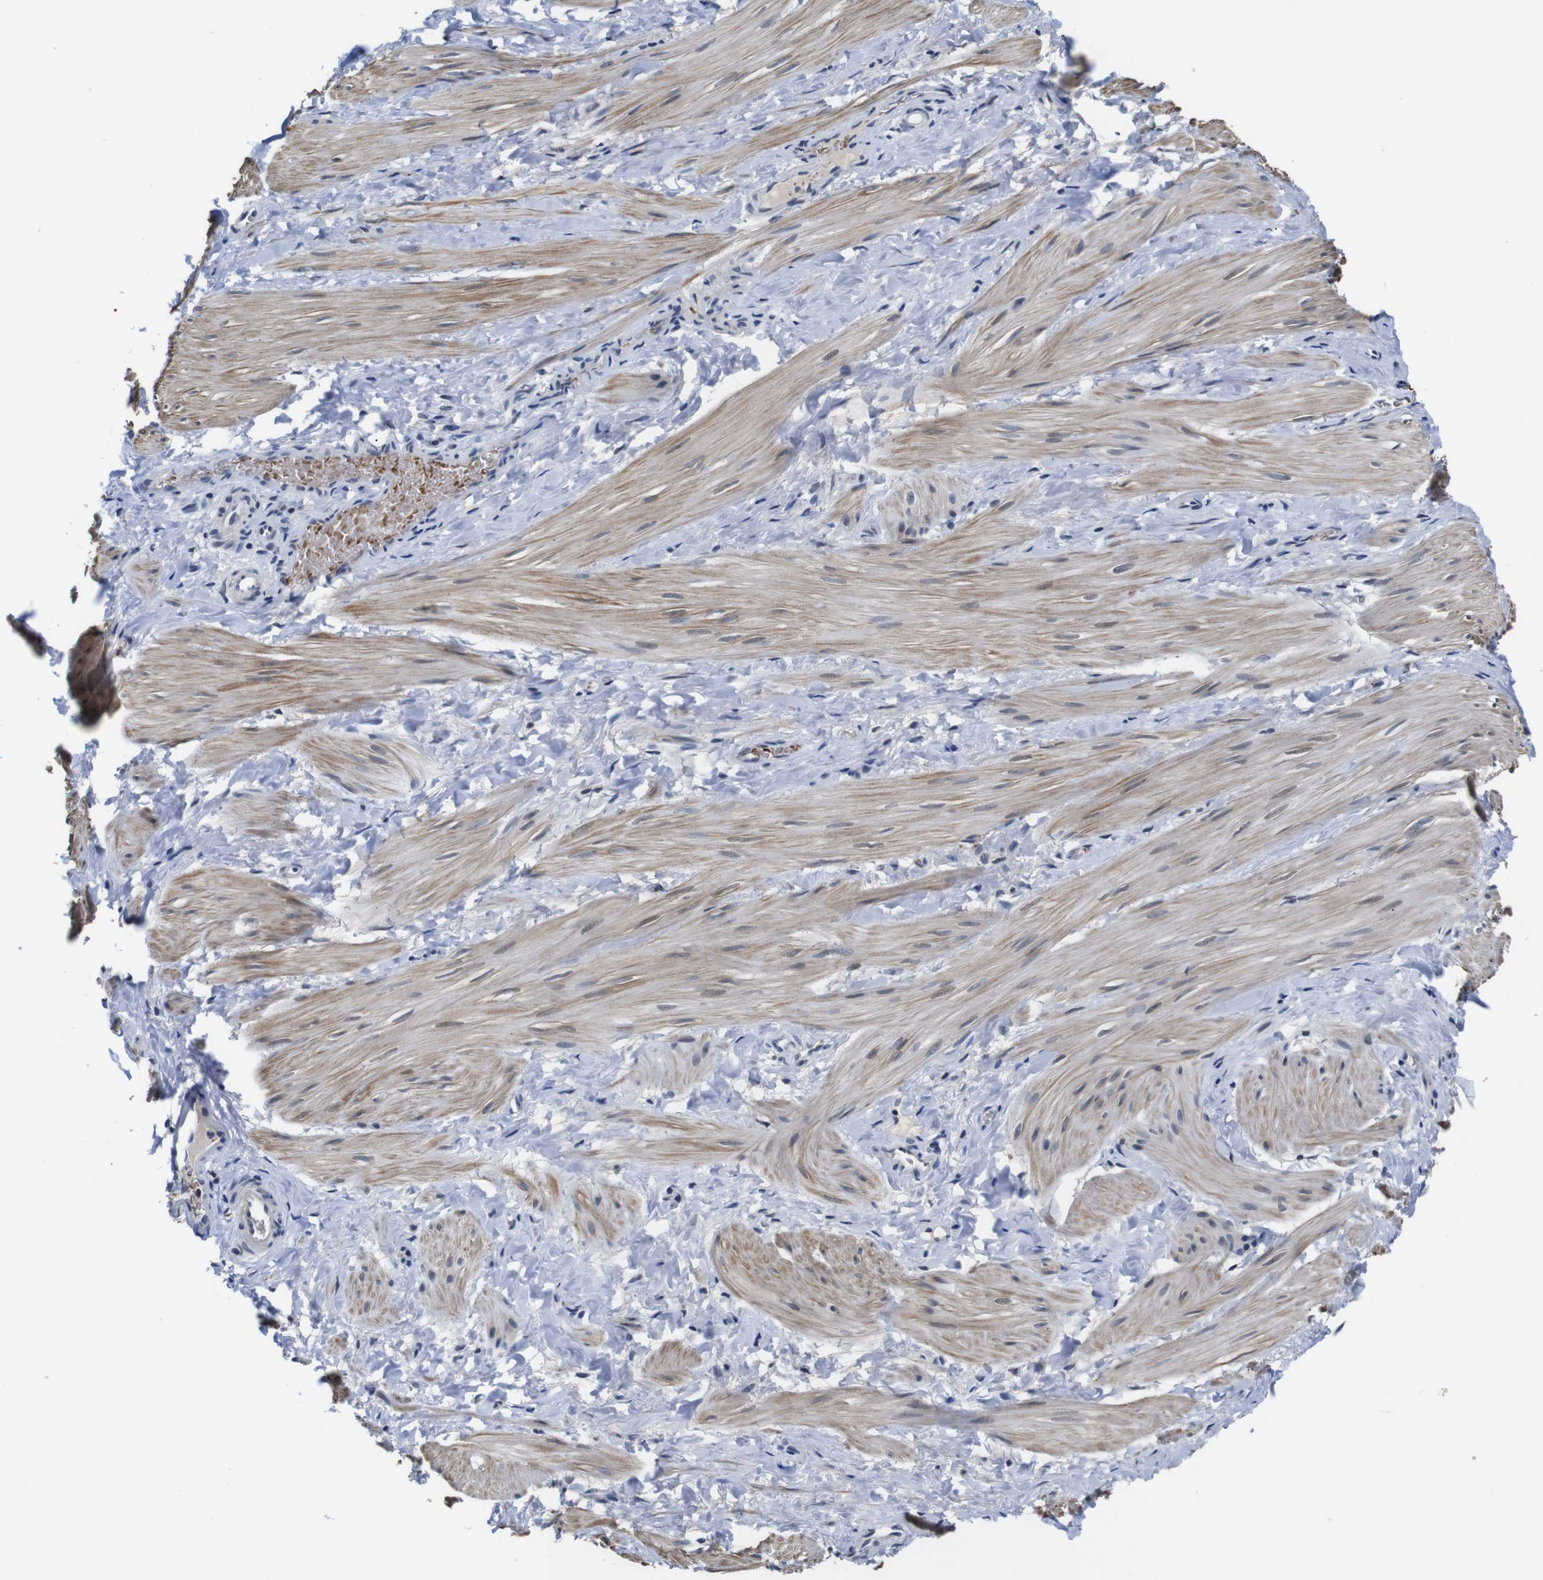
{"staining": {"intensity": "moderate", "quantity": "25%-75%", "location": "cytoplasmic/membranous,nuclear"}, "tissue": "smooth muscle", "cell_type": "Smooth muscle cells", "image_type": "normal", "snomed": [{"axis": "morphology", "description": "Normal tissue, NOS"}, {"axis": "topography", "description": "Smooth muscle"}], "caption": "An image showing moderate cytoplasmic/membranous,nuclear staining in about 25%-75% of smooth muscle cells in normal smooth muscle, as visualized by brown immunohistochemical staining.", "gene": "ILDR2", "patient": {"sex": "male", "age": 16}}